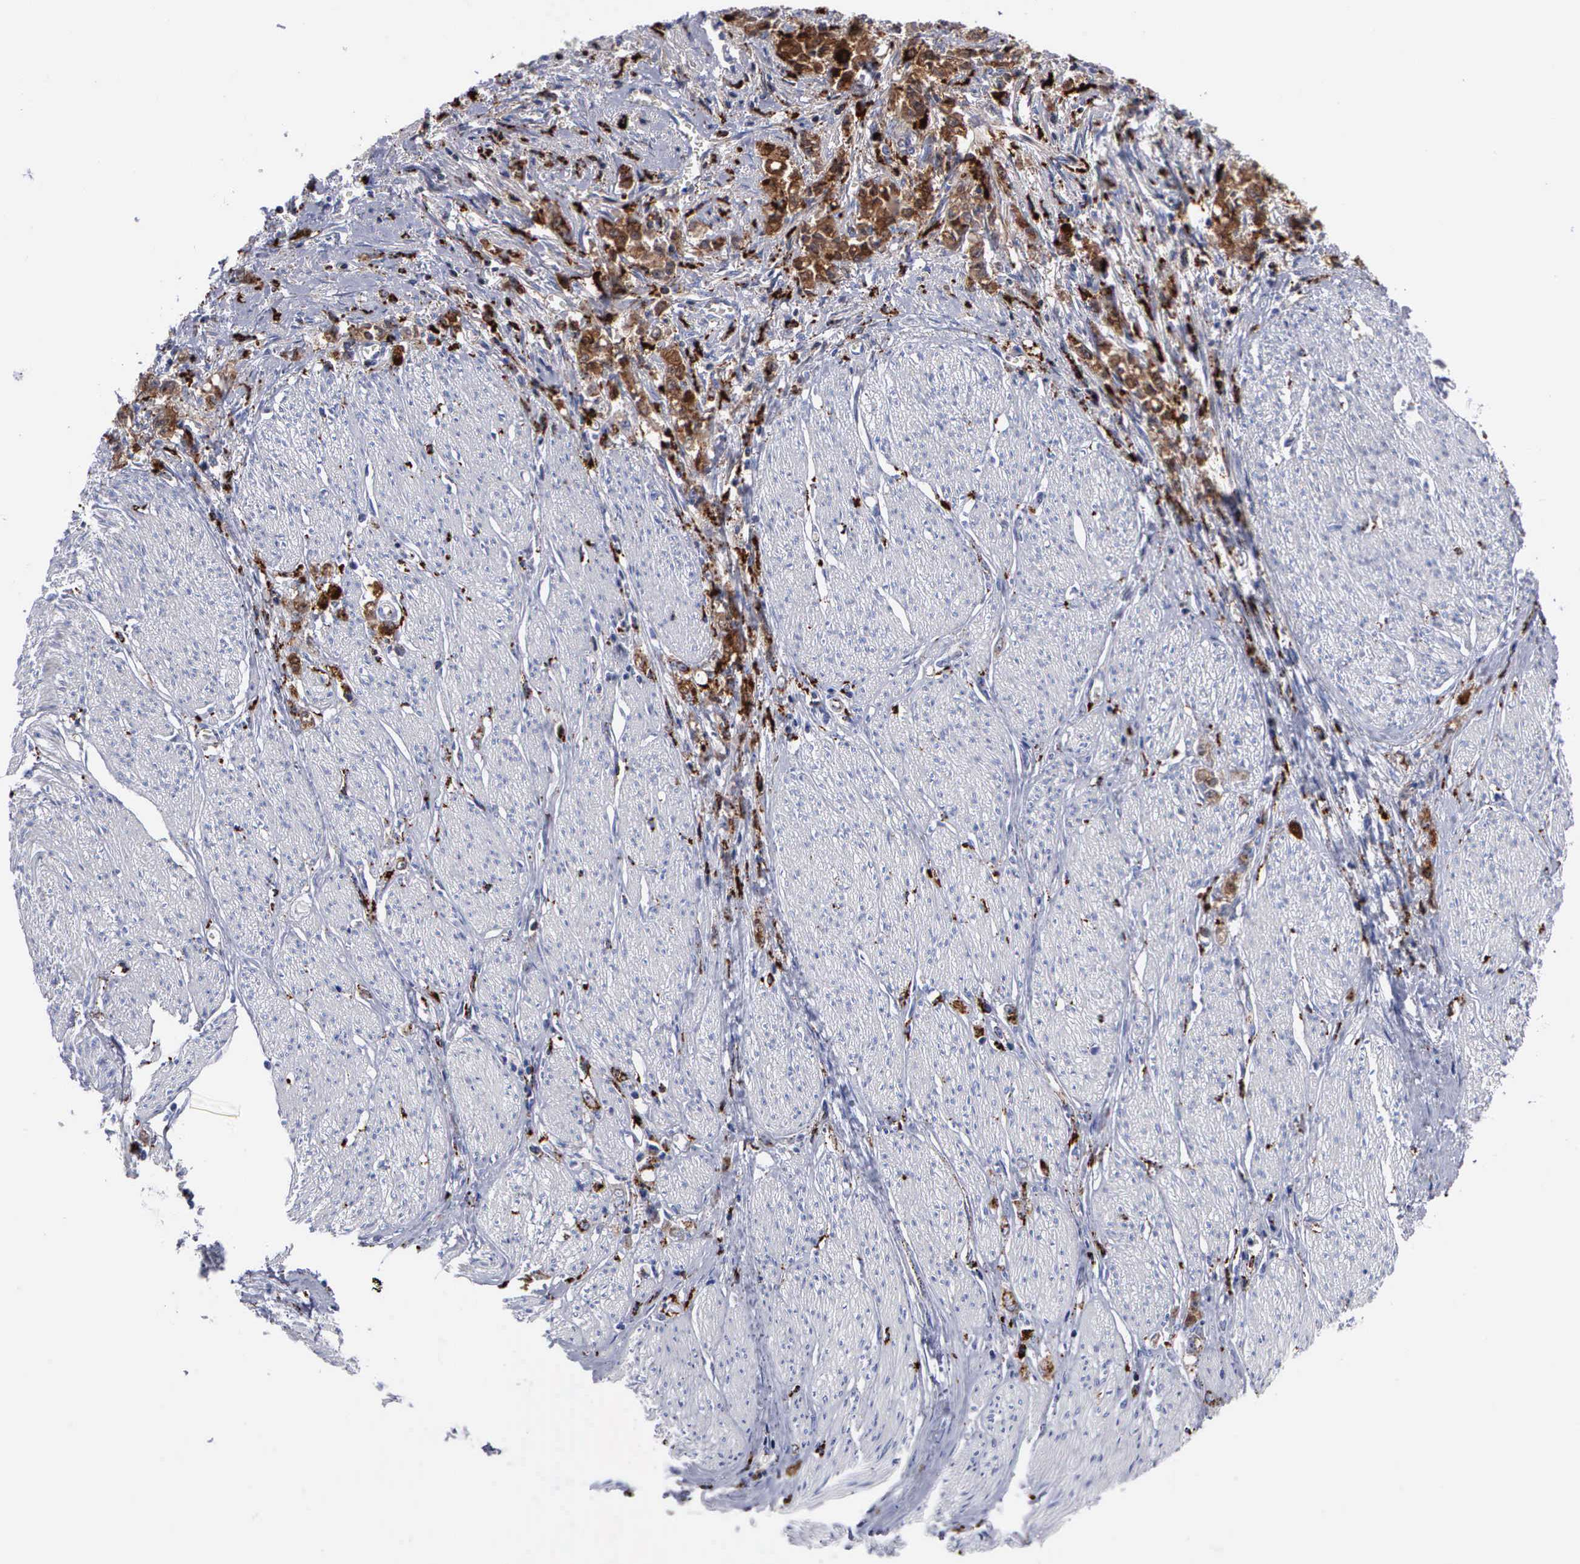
{"staining": {"intensity": "strong", "quantity": ">75%", "location": "cytoplasmic/membranous"}, "tissue": "stomach cancer", "cell_type": "Tumor cells", "image_type": "cancer", "snomed": [{"axis": "morphology", "description": "Adenocarcinoma, NOS"}, {"axis": "topography", "description": "Stomach"}], "caption": "This micrograph displays immunohistochemistry staining of stomach adenocarcinoma, with high strong cytoplasmic/membranous staining in approximately >75% of tumor cells.", "gene": "CTSH", "patient": {"sex": "male", "age": 72}}